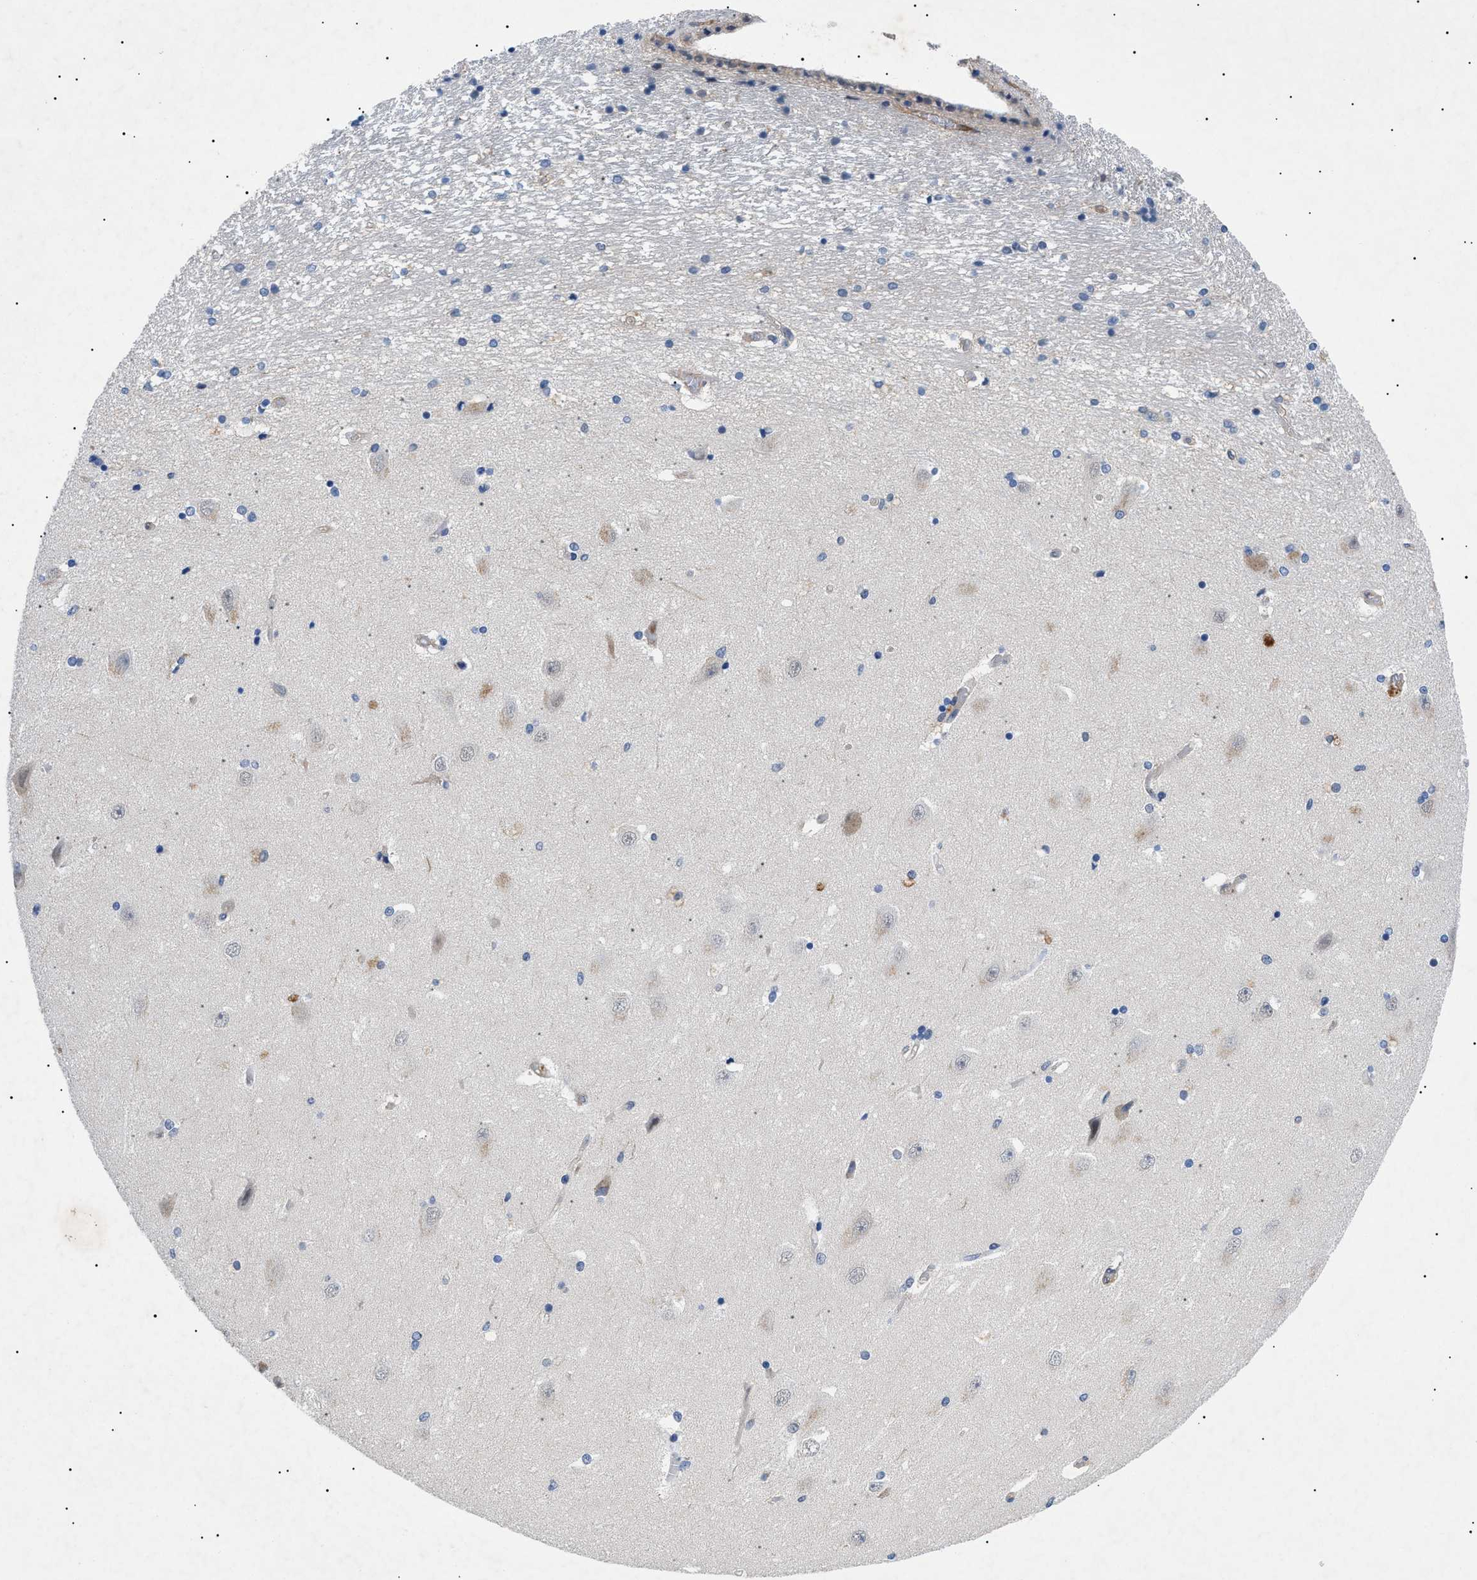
{"staining": {"intensity": "negative", "quantity": "none", "location": "none"}, "tissue": "hippocampus", "cell_type": "Glial cells", "image_type": "normal", "snomed": [{"axis": "morphology", "description": "Normal tissue, NOS"}, {"axis": "topography", "description": "Hippocampus"}], "caption": "Image shows no significant protein positivity in glial cells of benign hippocampus.", "gene": "RIPK1", "patient": {"sex": "female", "age": 54}}